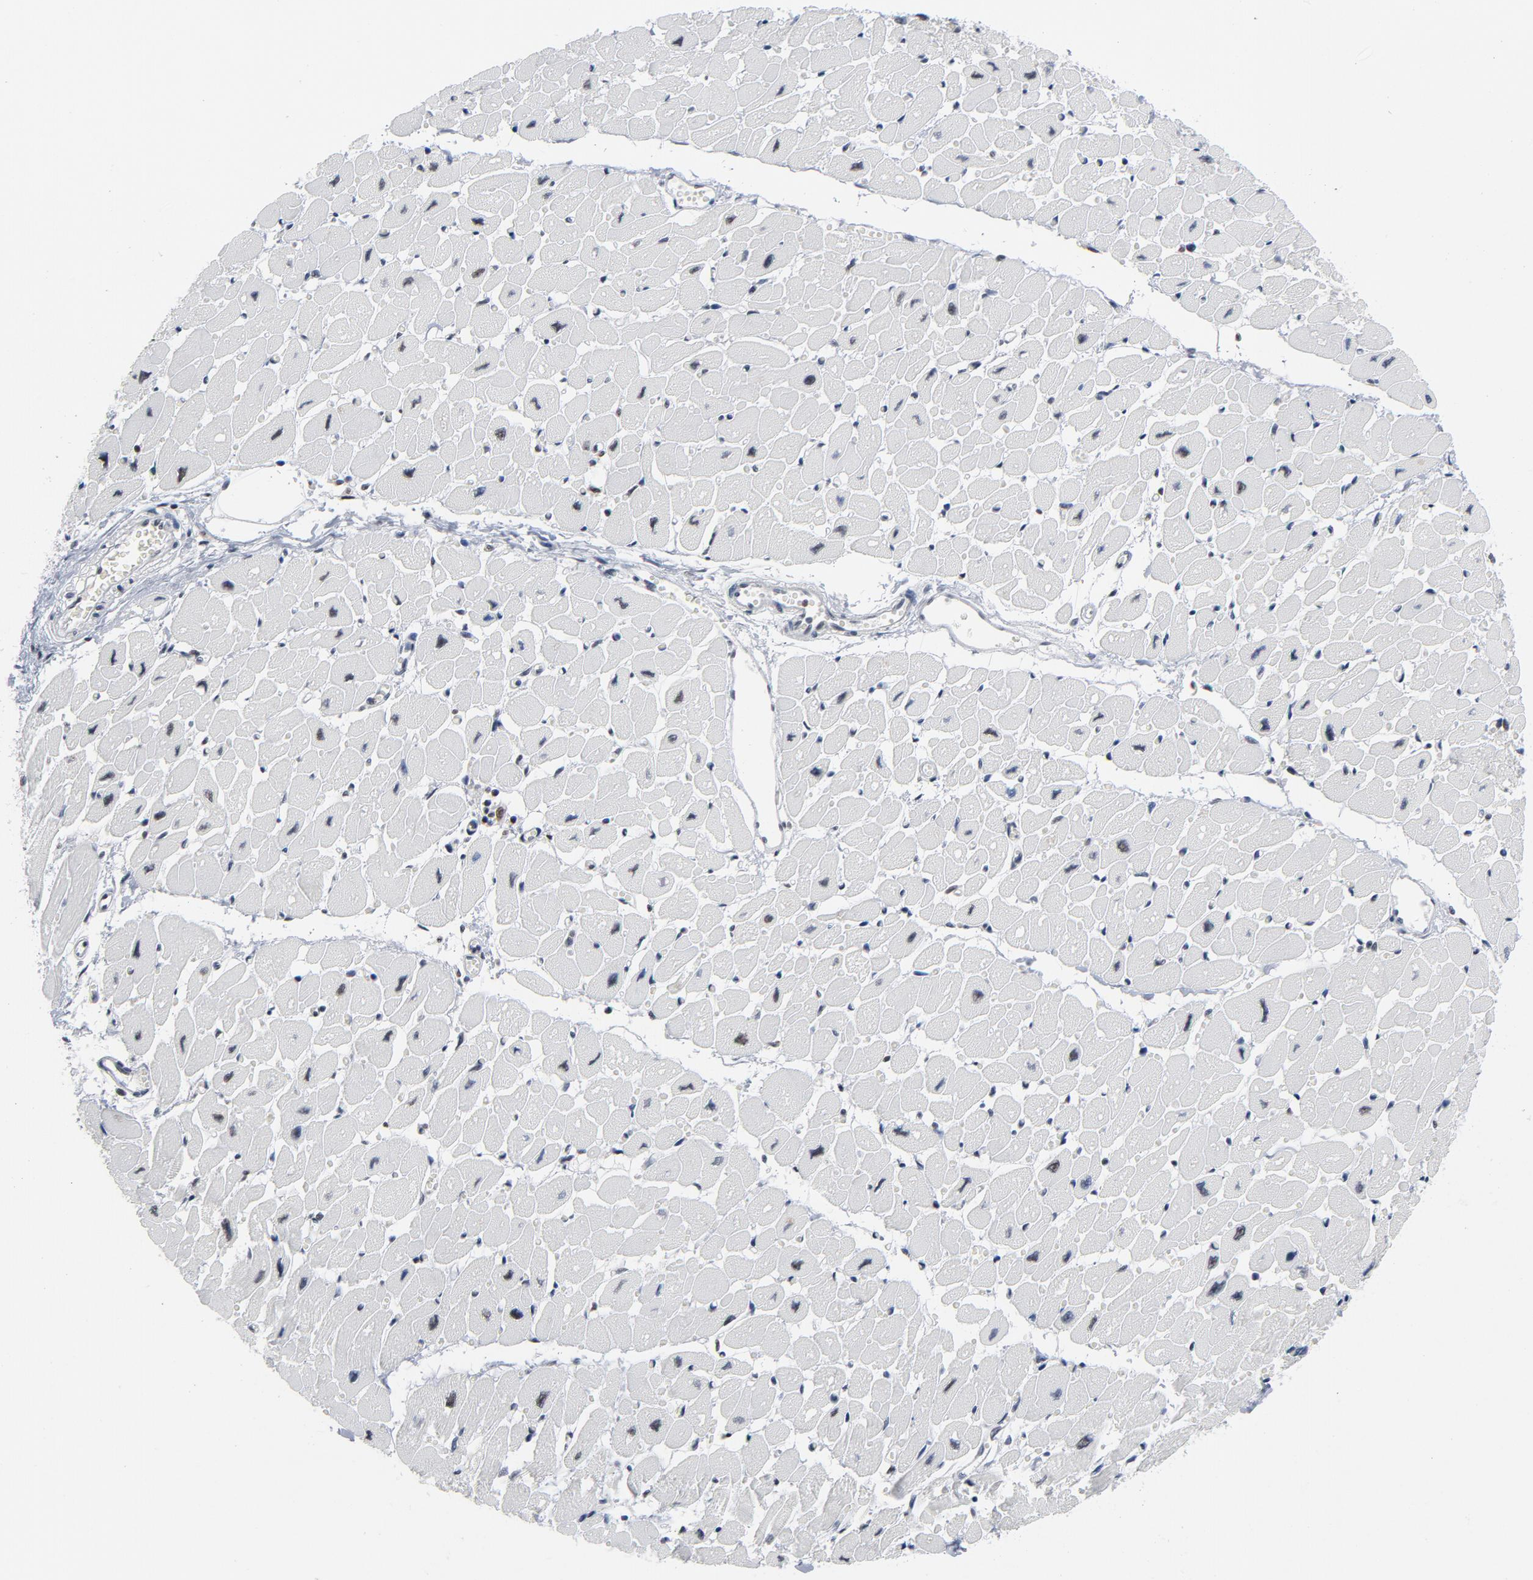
{"staining": {"intensity": "moderate", "quantity": "<25%", "location": "nuclear"}, "tissue": "heart muscle", "cell_type": "Cardiomyocytes", "image_type": "normal", "snomed": [{"axis": "morphology", "description": "Normal tissue, NOS"}, {"axis": "topography", "description": "Heart"}], "caption": "The image displays staining of benign heart muscle, revealing moderate nuclear protein staining (brown color) within cardiomyocytes.", "gene": "CSTF2", "patient": {"sex": "female", "age": 54}}